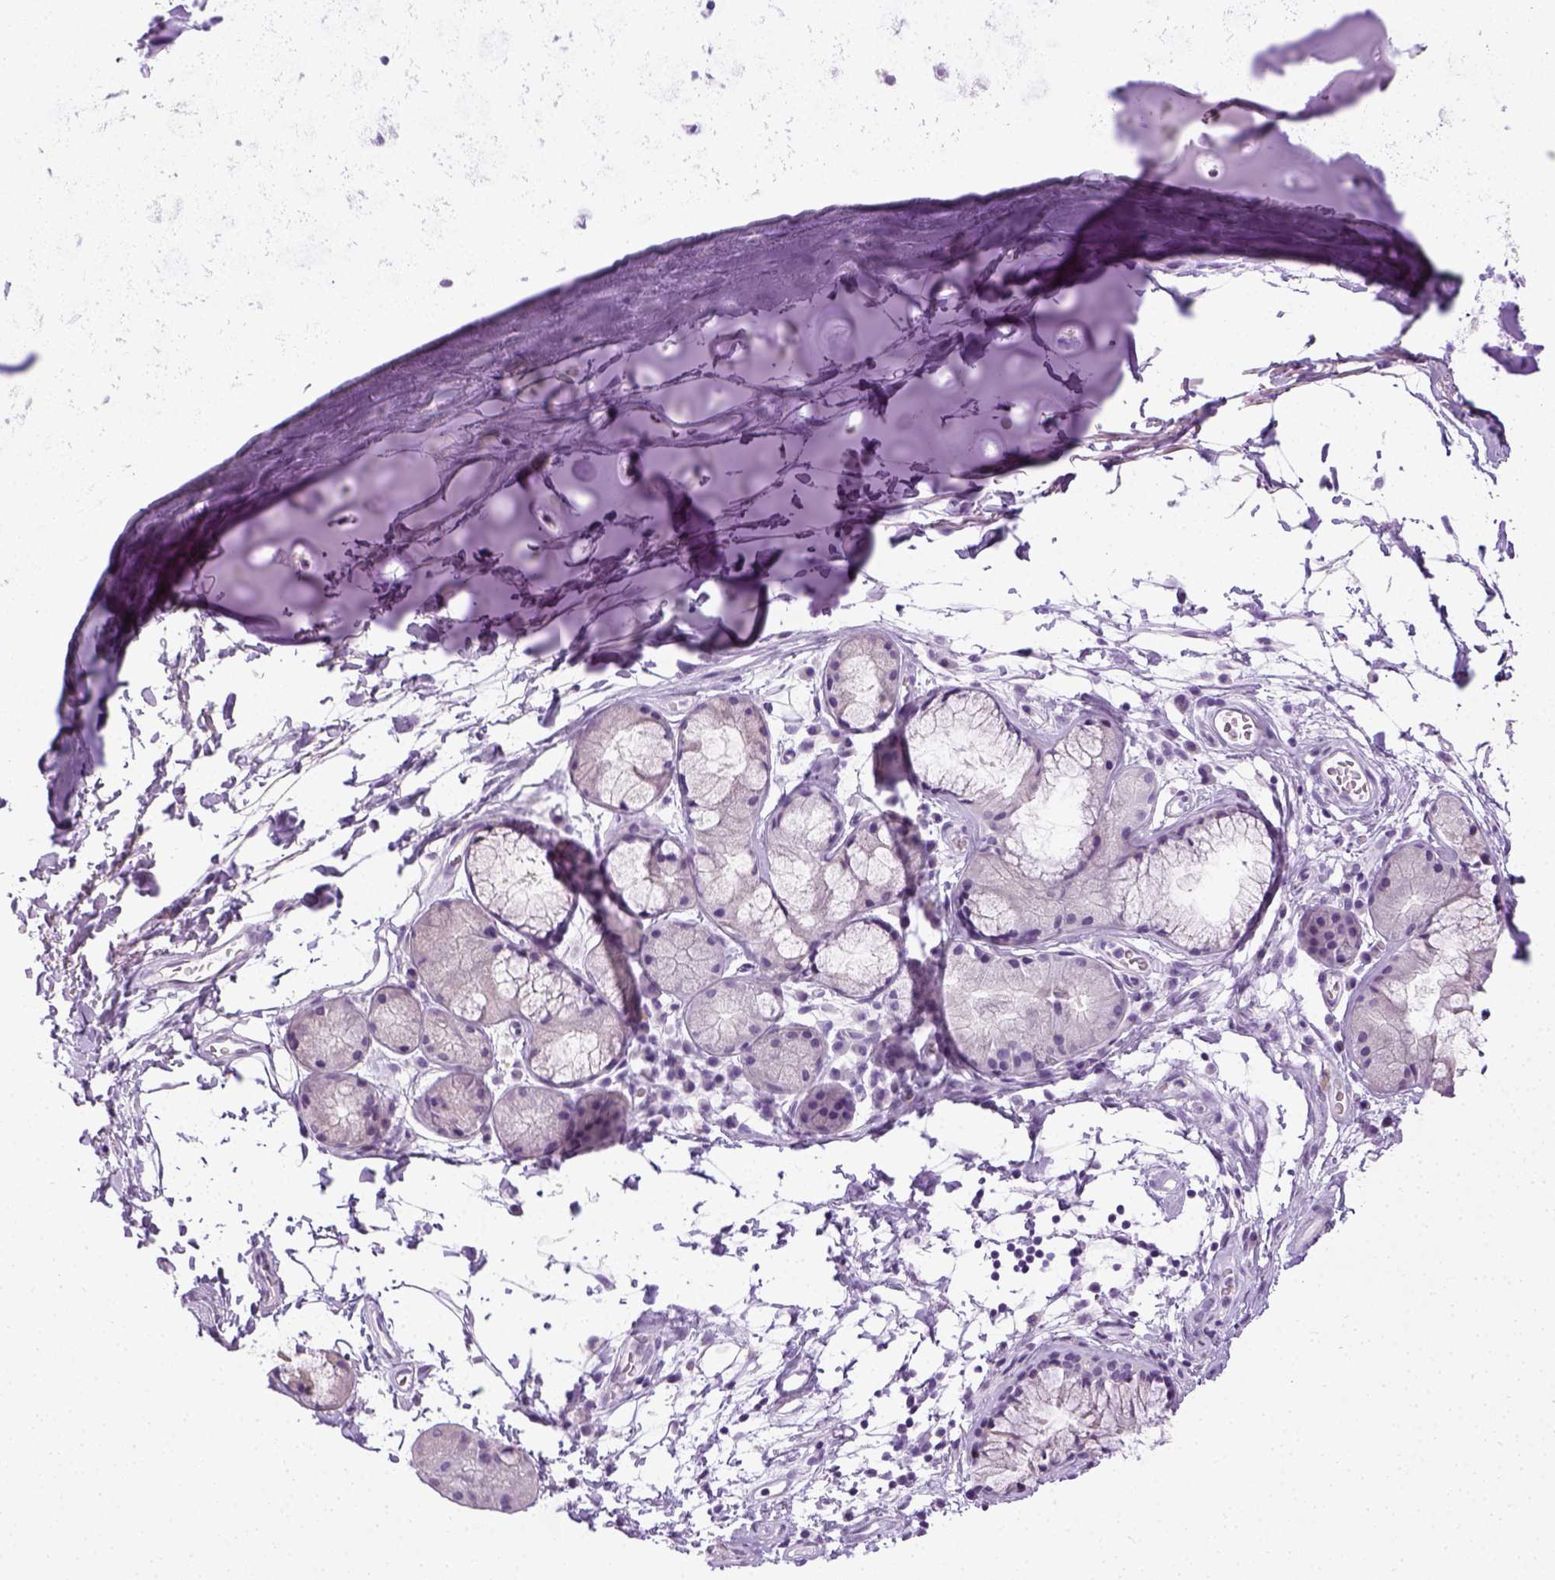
{"staining": {"intensity": "negative", "quantity": "none", "location": "none"}, "tissue": "adipose tissue", "cell_type": "Adipocytes", "image_type": "normal", "snomed": [{"axis": "morphology", "description": "Normal tissue, NOS"}, {"axis": "topography", "description": "Cartilage tissue"}, {"axis": "topography", "description": "Bronchus"}], "caption": "Adipose tissue was stained to show a protein in brown. There is no significant positivity in adipocytes. (Stains: DAB immunohistochemistry (IHC) with hematoxylin counter stain, Microscopy: brightfield microscopy at high magnification).", "gene": "LGSN", "patient": {"sex": "male", "age": 58}}